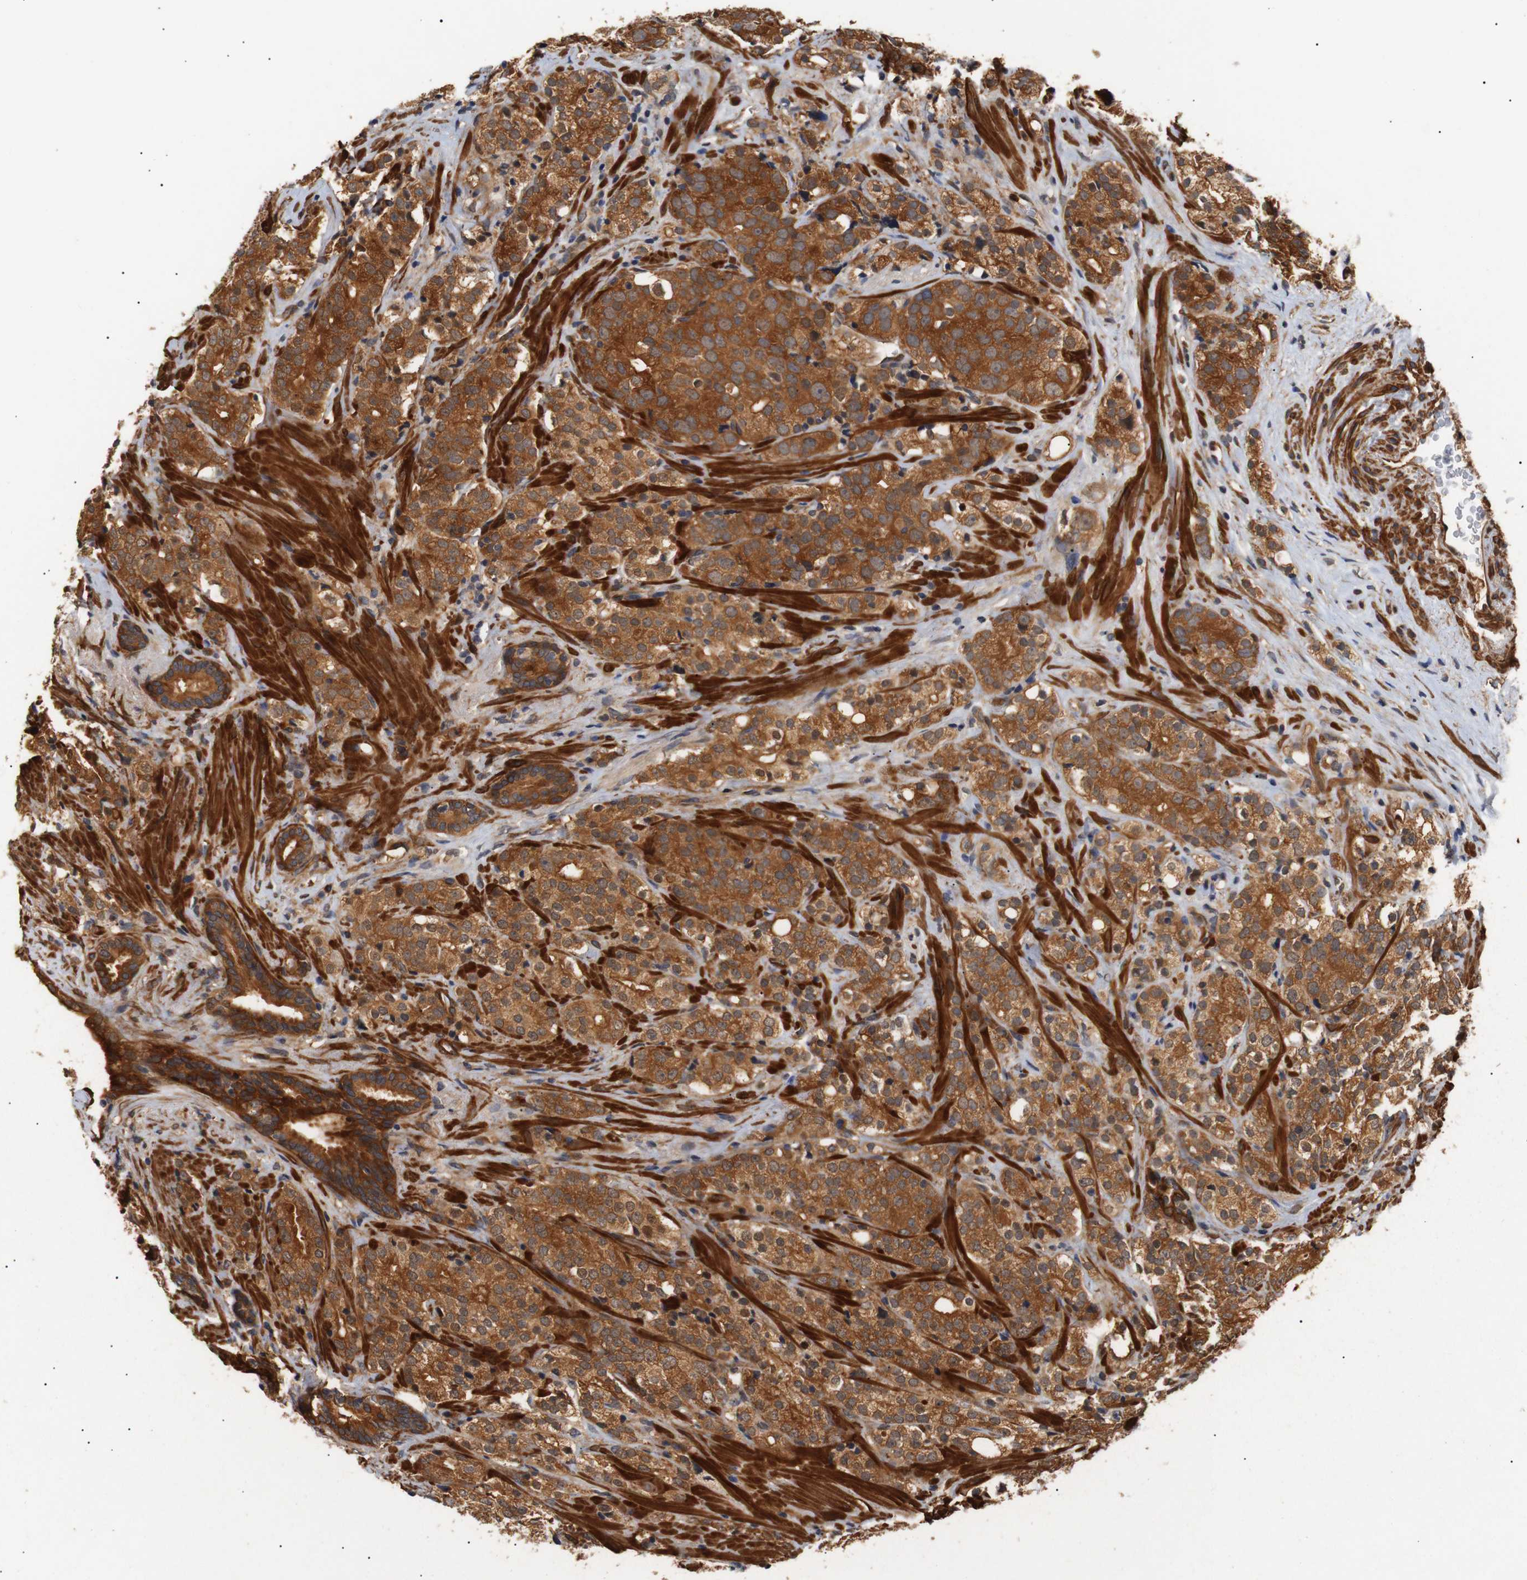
{"staining": {"intensity": "strong", "quantity": ">75%", "location": "cytoplasmic/membranous"}, "tissue": "prostate cancer", "cell_type": "Tumor cells", "image_type": "cancer", "snomed": [{"axis": "morphology", "description": "Adenocarcinoma, High grade"}, {"axis": "topography", "description": "Prostate"}], "caption": "An image of prostate cancer stained for a protein exhibits strong cytoplasmic/membranous brown staining in tumor cells.", "gene": "PAWR", "patient": {"sex": "male", "age": 71}}